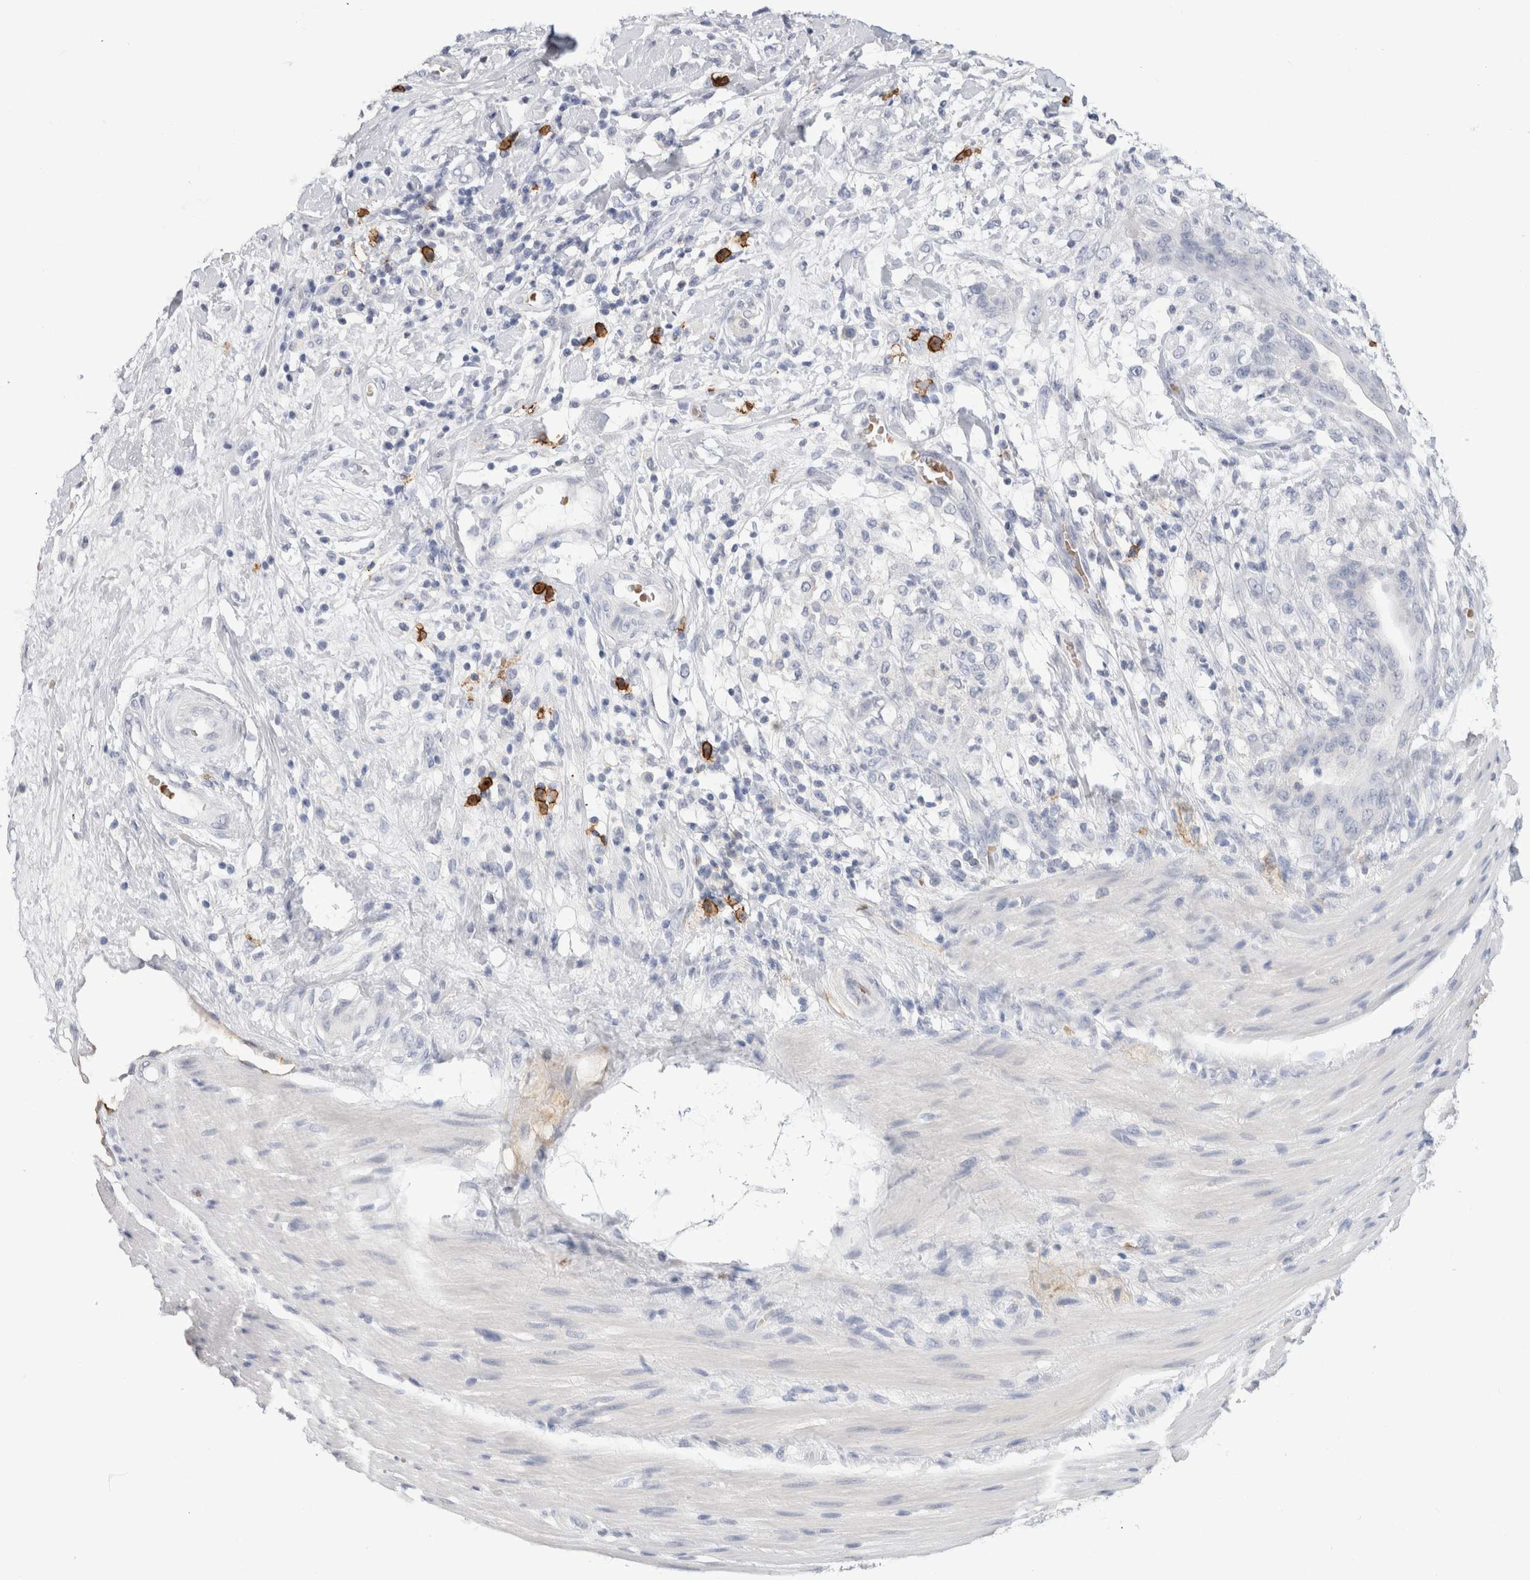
{"staining": {"intensity": "negative", "quantity": "none", "location": "none"}, "tissue": "pancreatic cancer", "cell_type": "Tumor cells", "image_type": "cancer", "snomed": [{"axis": "morphology", "description": "Adenocarcinoma, NOS"}, {"axis": "topography", "description": "Pancreas"}], "caption": "Immunohistochemical staining of human adenocarcinoma (pancreatic) shows no significant staining in tumor cells.", "gene": "CD38", "patient": {"sex": "male", "age": 63}}